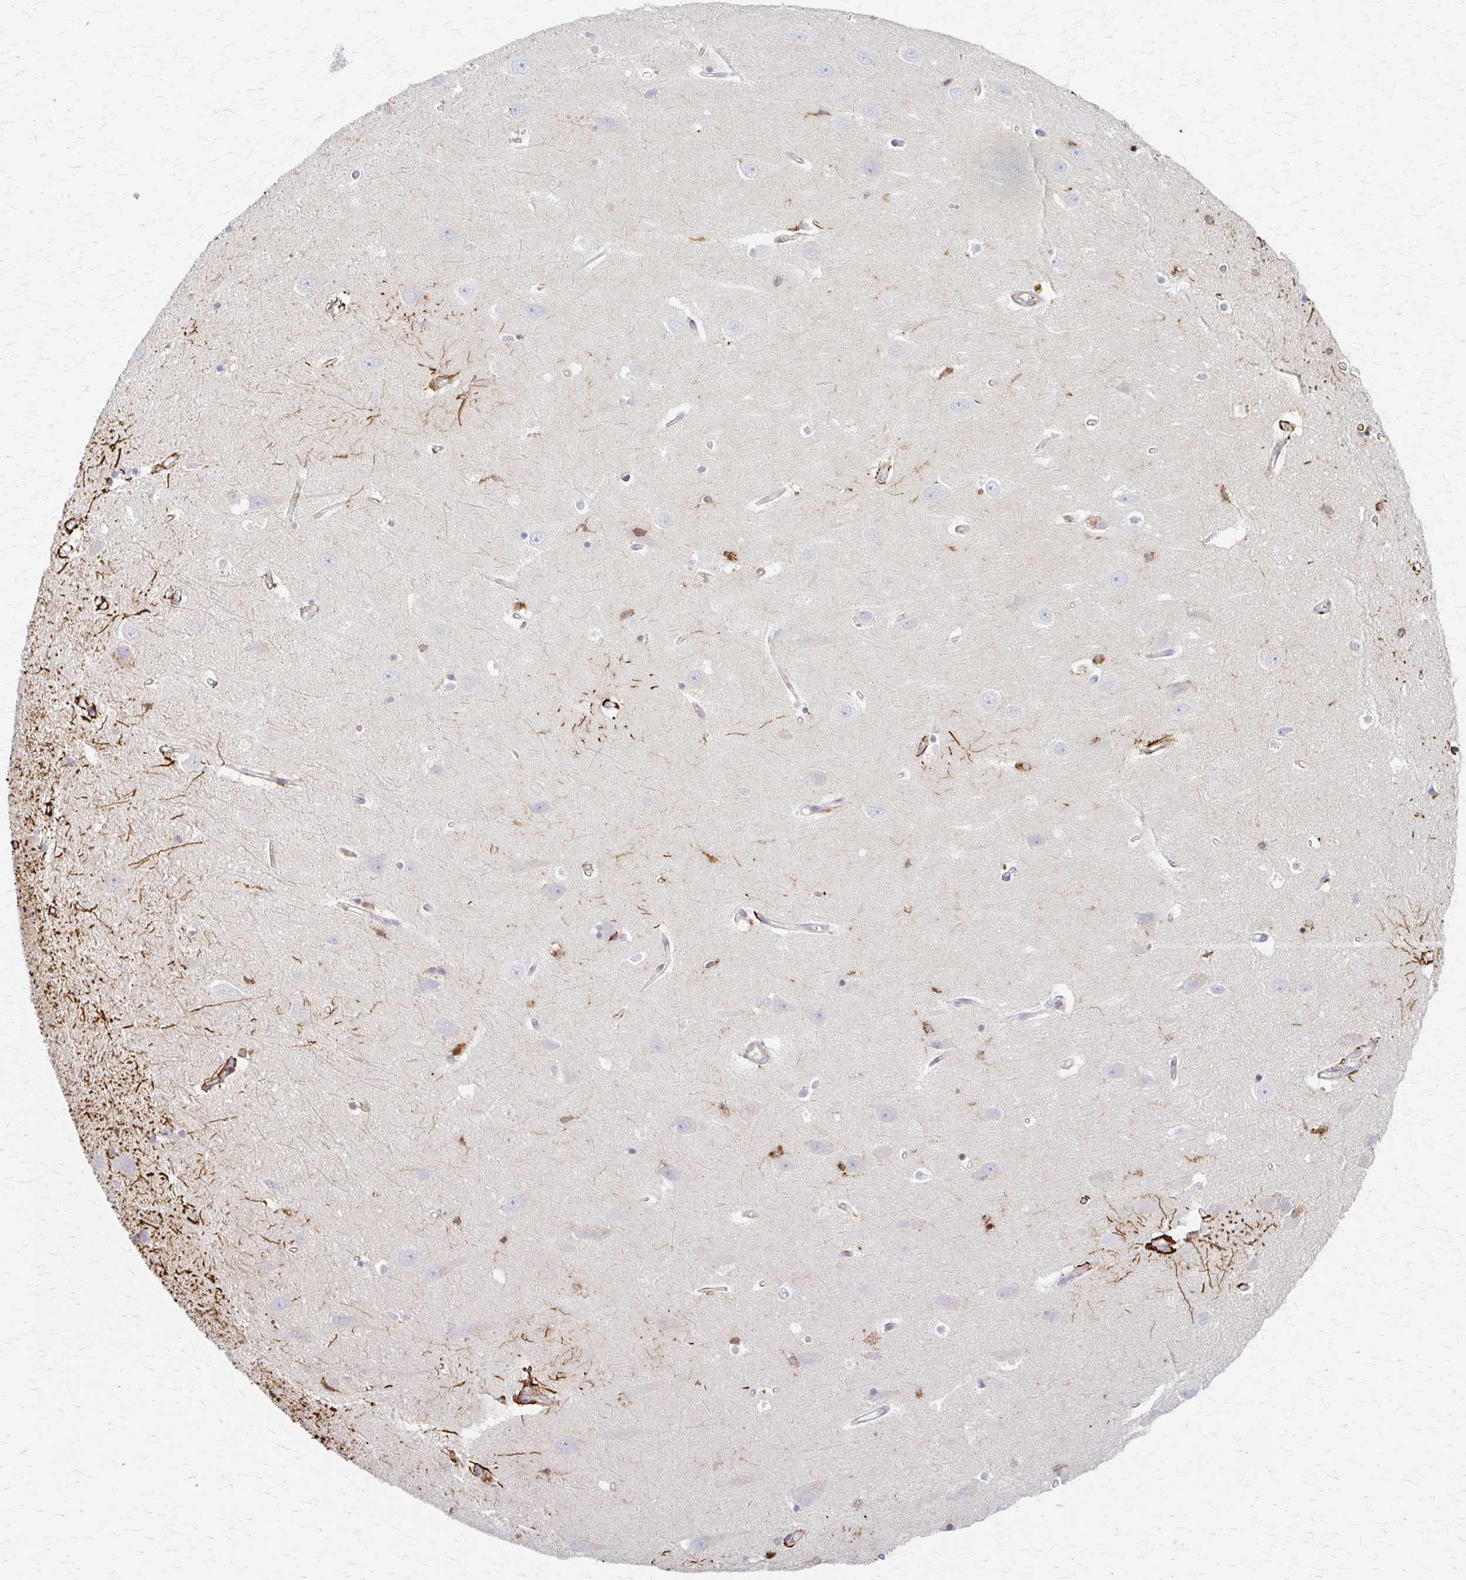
{"staining": {"intensity": "negative", "quantity": "none", "location": "none"}, "tissue": "hippocampus", "cell_type": "Glial cells", "image_type": "normal", "snomed": [{"axis": "morphology", "description": "Normal tissue, NOS"}, {"axis": "topography", "description": "Hippocampus"}], "caption": "This is an immunohistochemistry micrograph of benign hippocampus. There is no positivity in glial cells.", "gene": "ARHGAP35", "patient": {"sex": "male", "age": 63}}